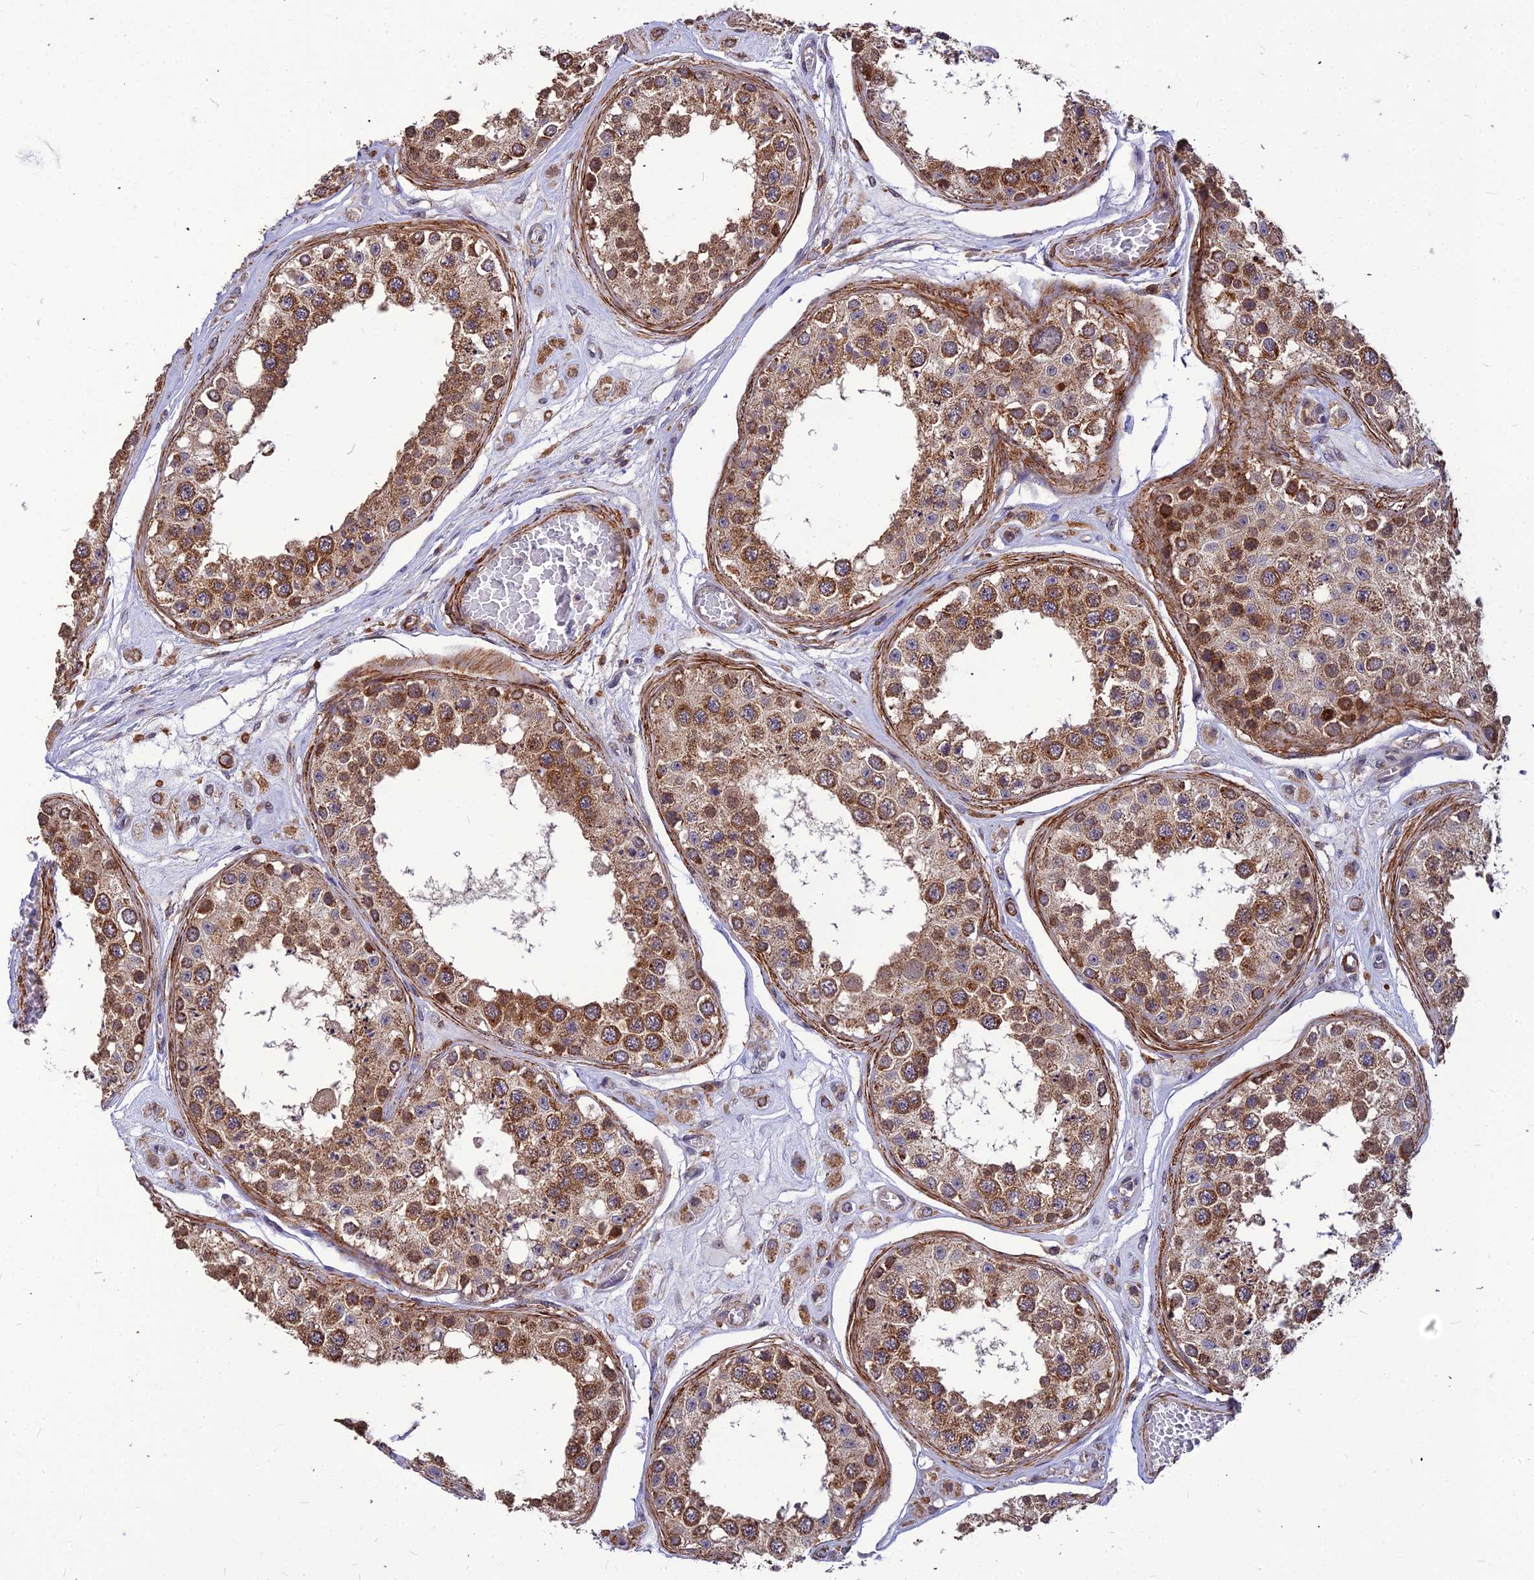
{"staining": {"intensity": "moderate", "quantity": ">75%", "location": "cytoplasmic/membranous"}, "tissue": "testis", "cell_type": "Cells in seminiferous ducts", "image_type": "normal", "snomed": [{"axis": "morphology", "description": "Normal tissue, NOS"}, {"axis": "topography", "description": "Testis"}], "caption": "Cells in seminiferous ducts display medium levels of moderate cytoplasmic/membranous staining in approximately >75% of cells in normal testis. Nuclei are stained in blue.", "gene": "LEKR1", "patient": {"sex": "male", "age": 25}}